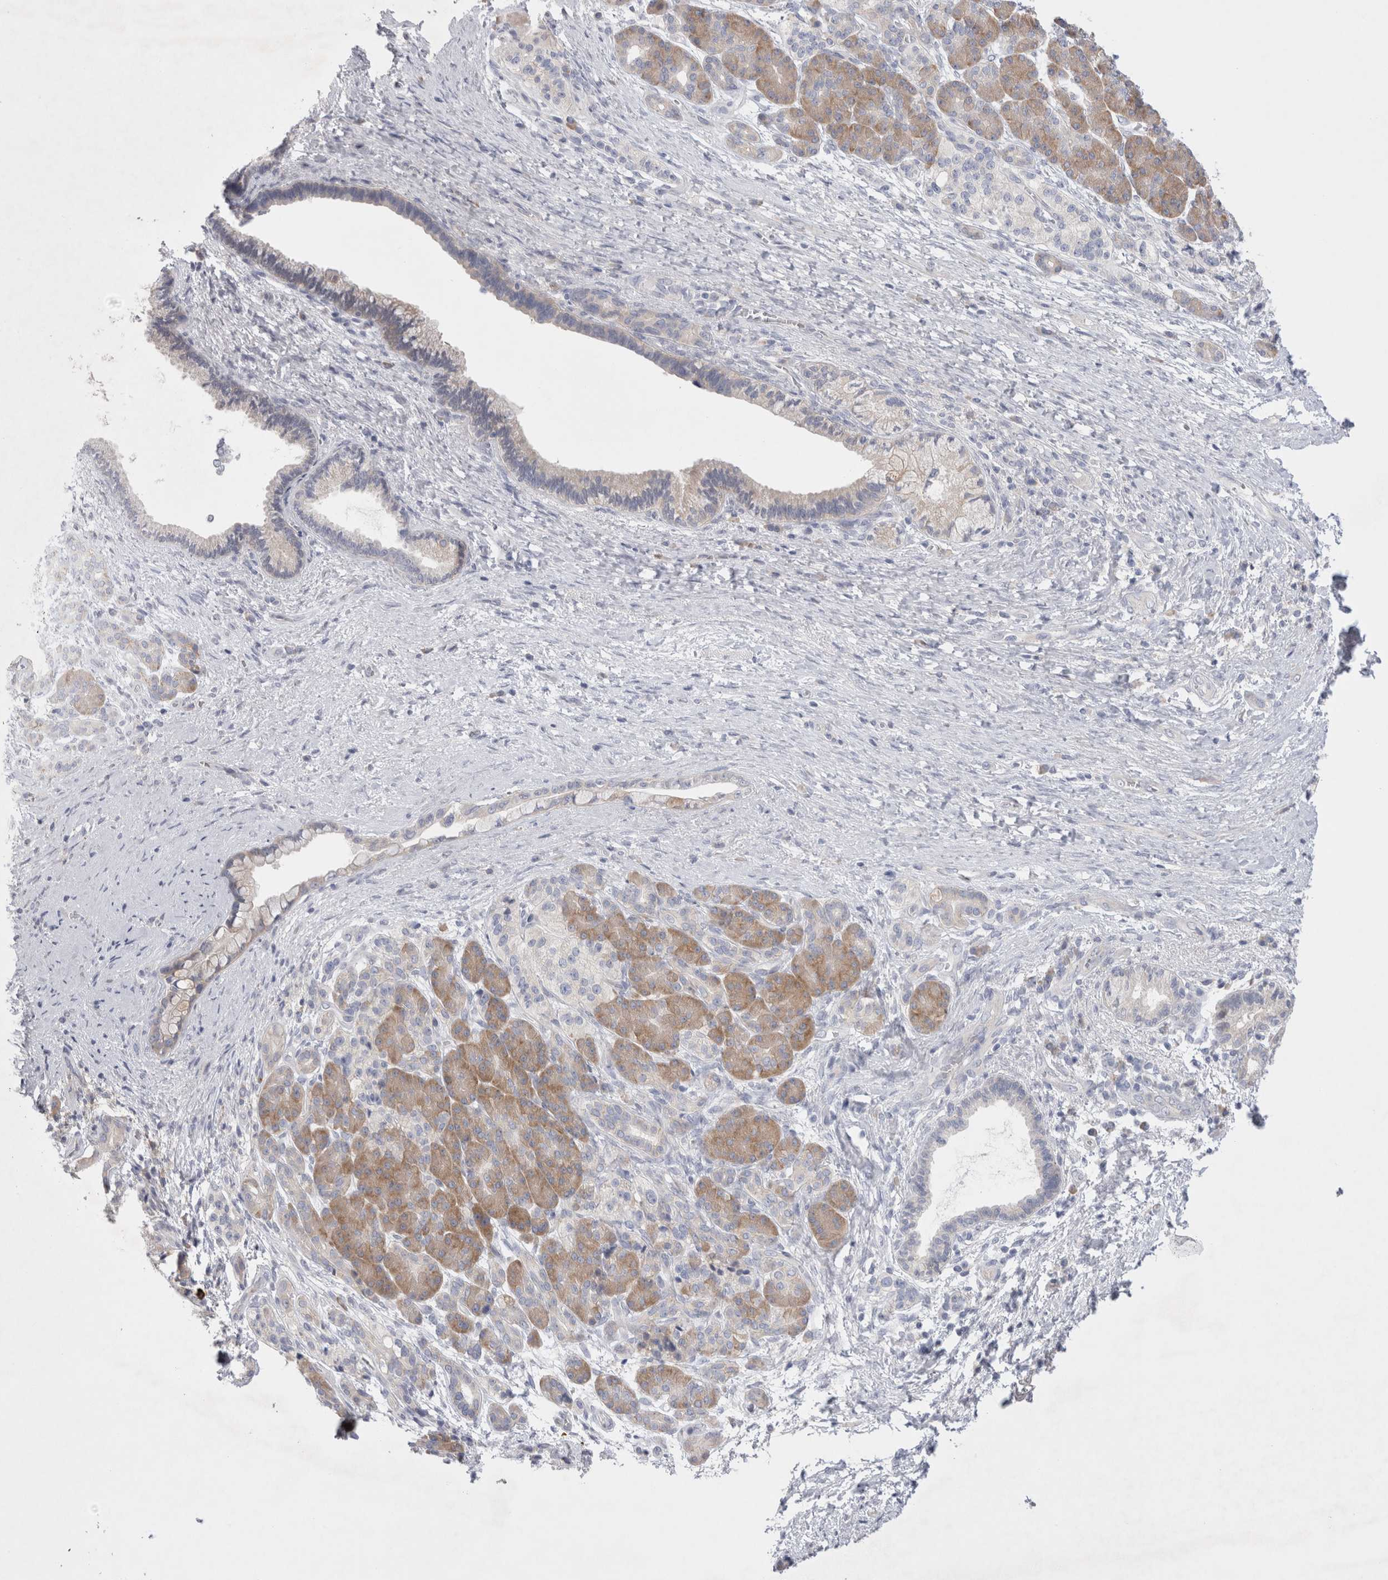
{"staining": {"intensity": "weak", "quantity": "<25%", "location": "cytoplasmic/membranous"}, "tissue": "pancreatic cancer", "cell_type": "Tumor cells", "image_type": "cancer", "snomed": [{"axis": "morphology", "description": "Adenocarcinoma, NOS"}, {"axis": "topography", "description": "Pancreas"}], "caption": "IHC histopathology image of human pancreatic cancer (adenocarcinoma) stained for a protein (brown), which demonstrates no expression in tumor cells. (DAB (3,3'-diaminobenzidine) immunohistochemistry (IHC) visualized using brightfield microscopy, high magnification).", "gene": "RBM12B", "patient": {"sex": "male", "age": 59}}